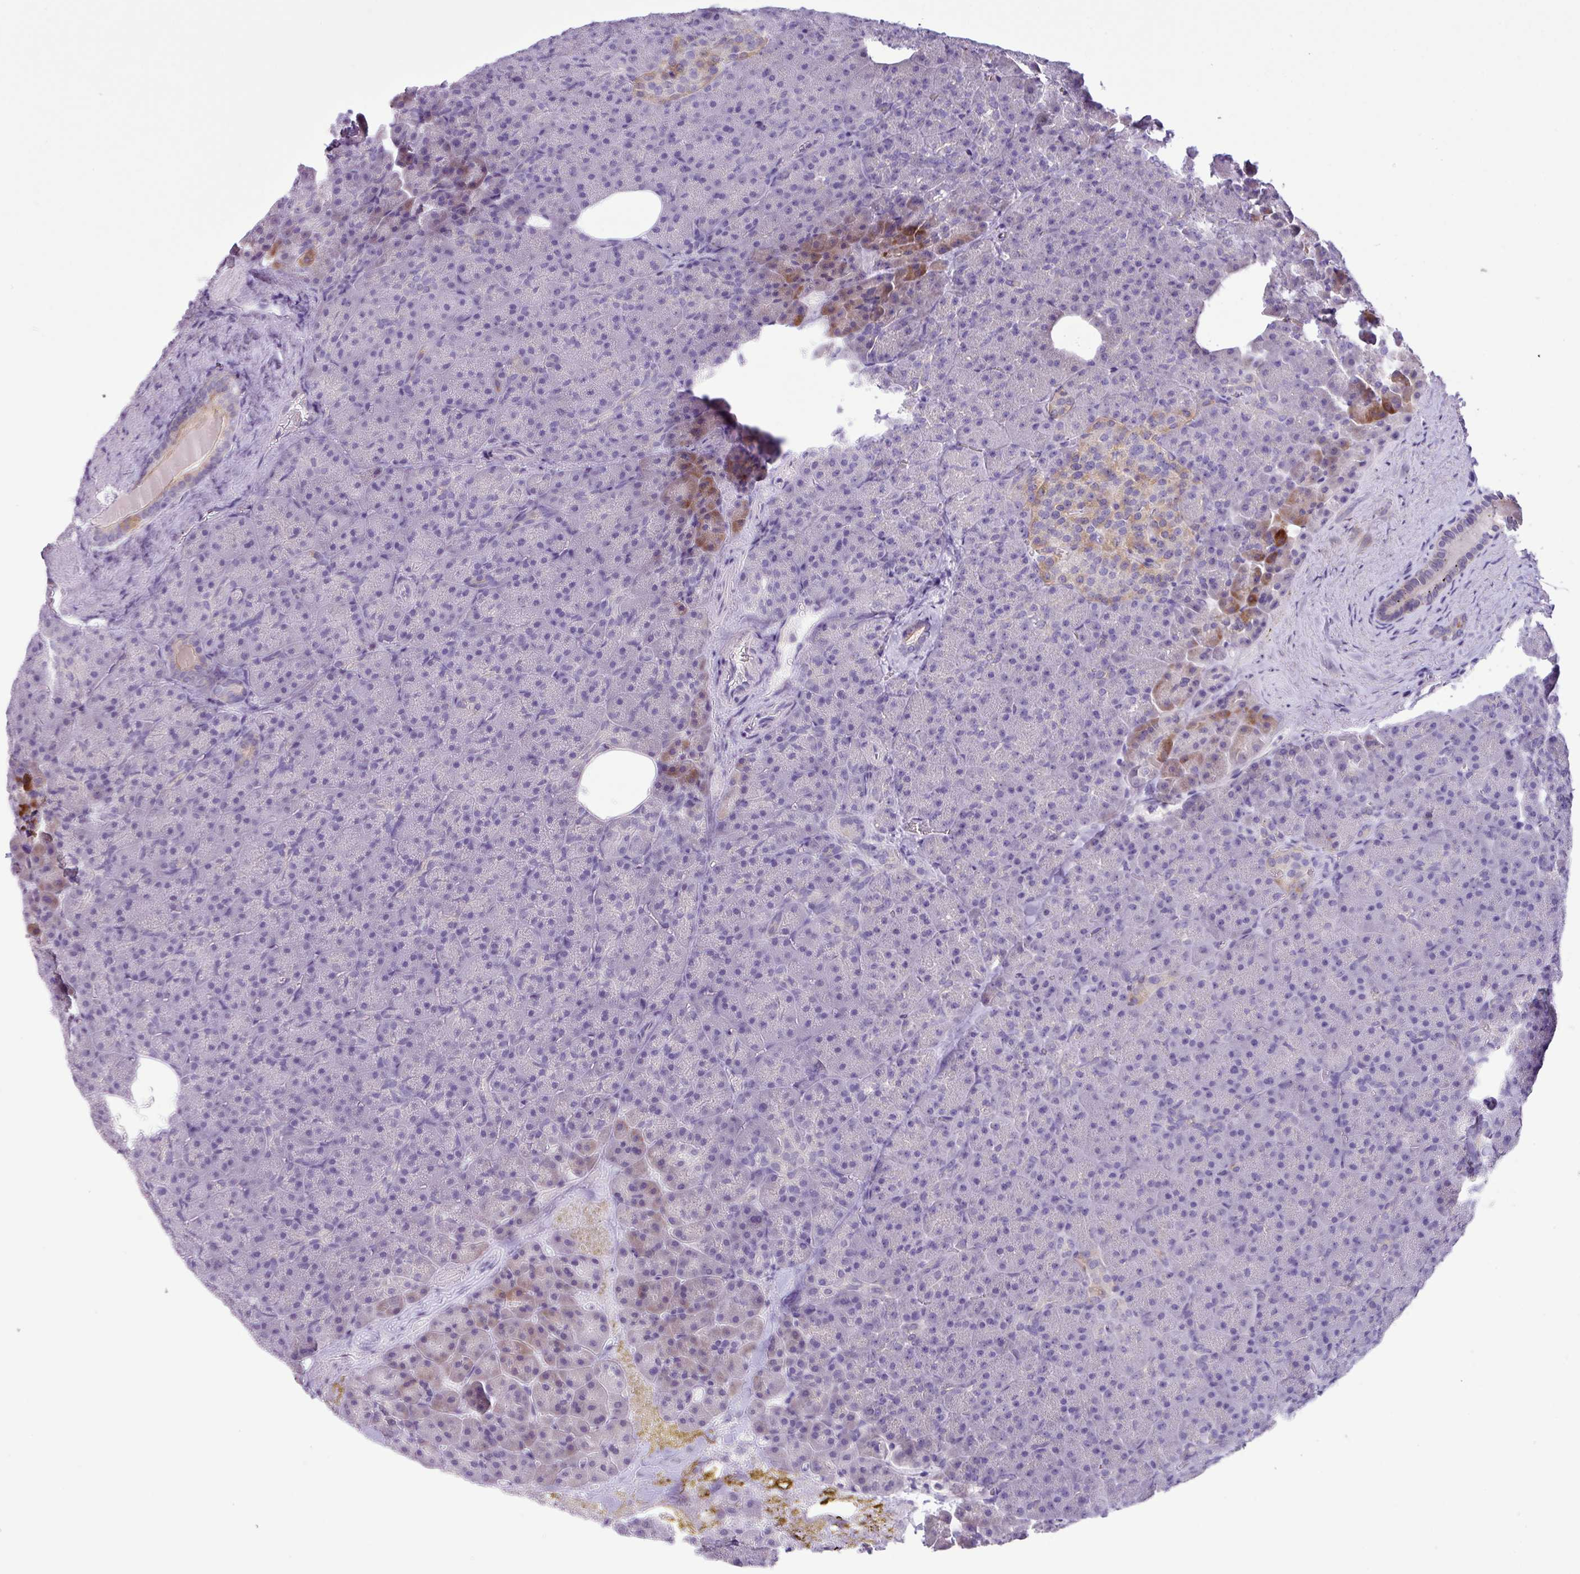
{"staining": {"intensity": "moderate", "quantity": "<25%", "location": "cytoplasmic/membranous"}, "tissue": "pancreas", "cell_type": "Exocrine glandular cells", "image_type": "normal", "snomed": [{"axis": "morphology", "description": "Normal tissue, NOS"}, {"axis": "topography", "description": "Pancreas"}], "caption": "The photomicrograph exhibits staining of unremarkable pancreas, revealing moderate cytoplasmic/membranous protein staining (brown color) within exocrine glandular cells. (Stains: DAB (3,3'-diaminobenzidine) in brown, nuclei in blue, Microscopy: brightfield microscopy at high magnification).", "gene": "CYSTM1", "patient": {"sex": "female", "age": 74}}